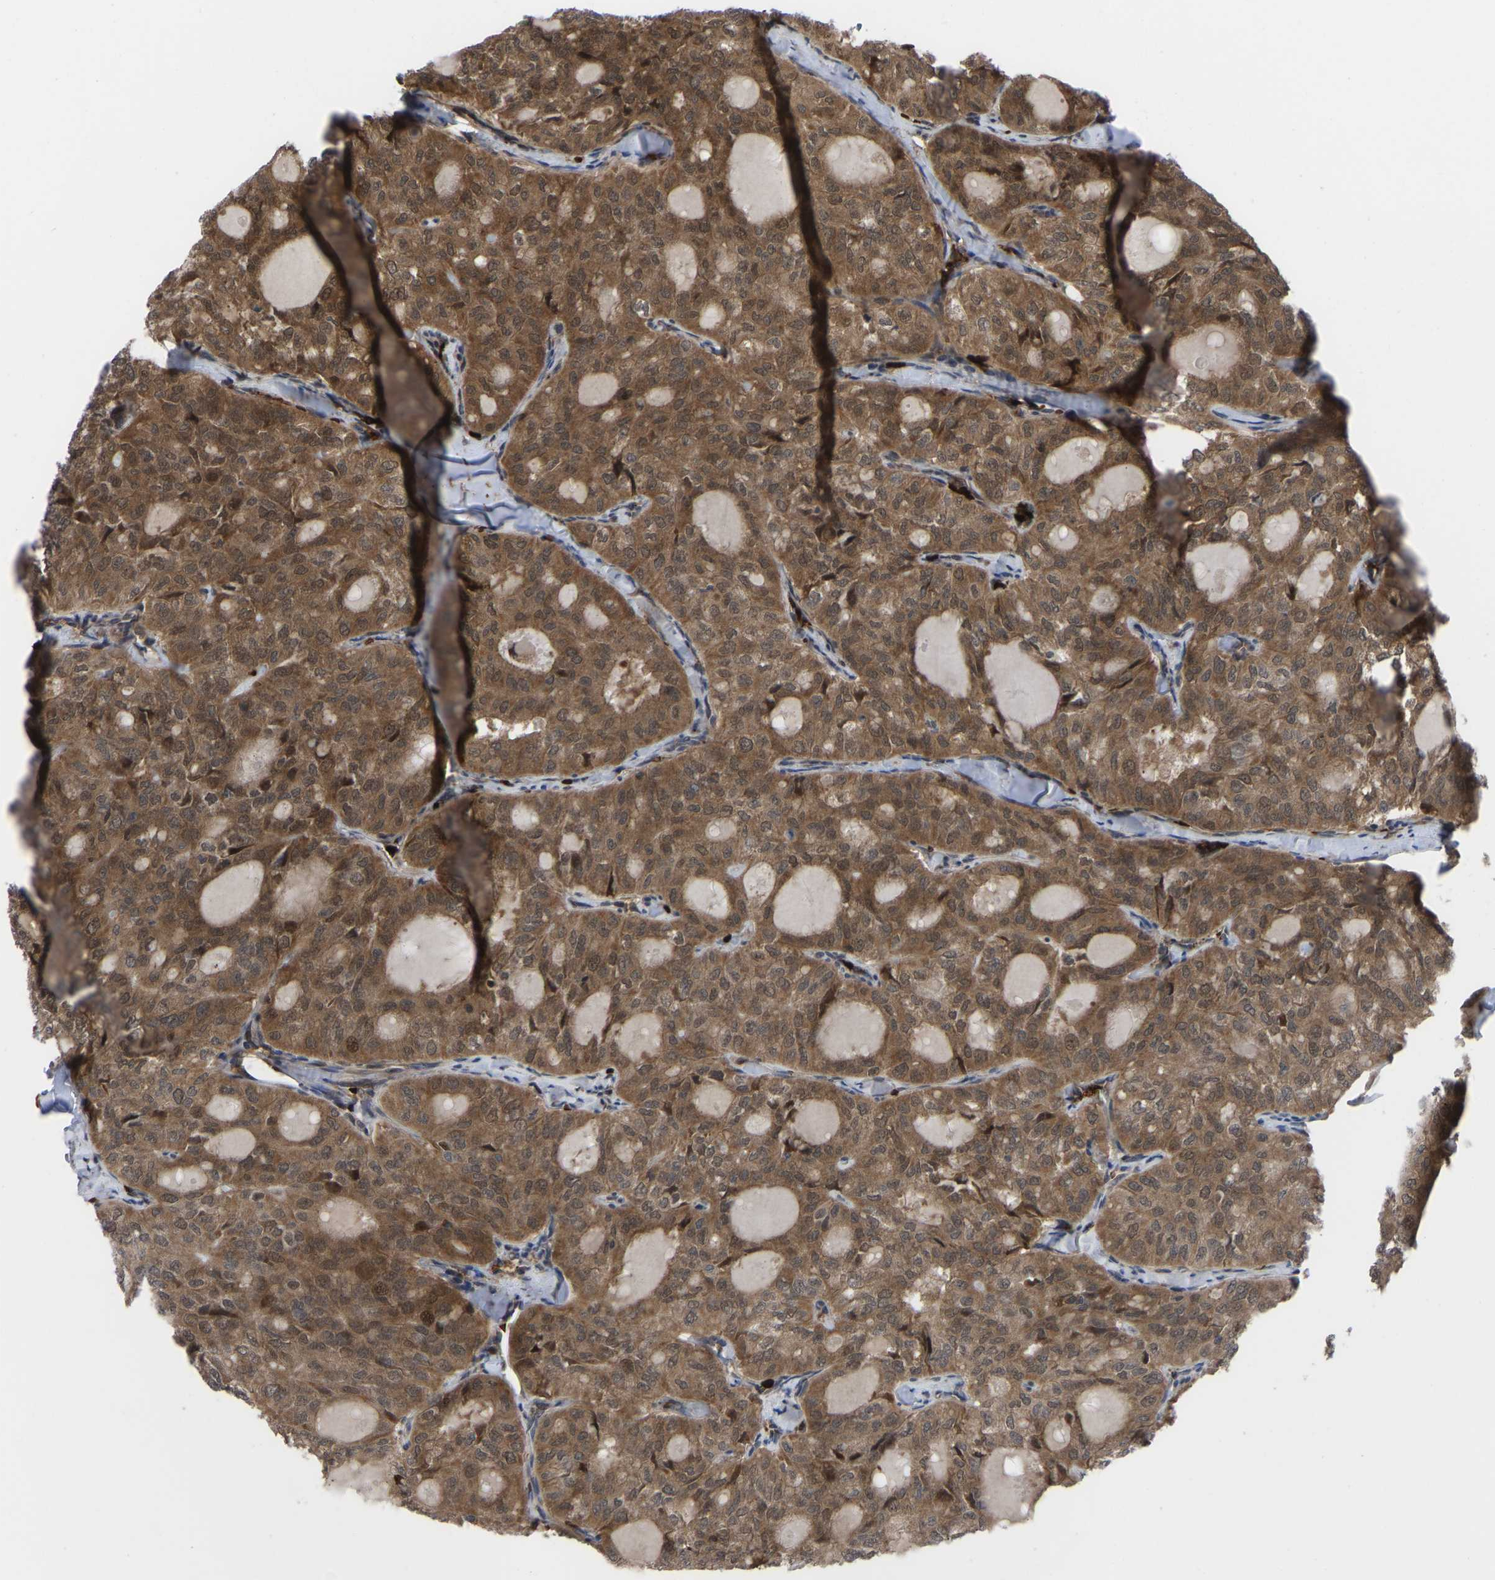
{"staining": {"intensity": "moderate", "quantity": ">75%", "location": "cytoplasmic/membranous"}, "tissue": "thyroid cancer", "cell_type": "Tumor cells", "image_type": "cancer", "snomed": [{"axis": "morphology", "description": "Follicular adenoma carcinoma, NOS"}, {"axis": "topography", "description": "Thyroid gland"}], "caption": "This is a histology image of immunohistochemistry (IHC) staining of follicular adenoma carcinoma (thyroid), which shows moderate staining in the cytoplasmic/membranous of tumor cells.", "gene": "CYP7B1", "patient": {"sex": "male", "age": 75}}